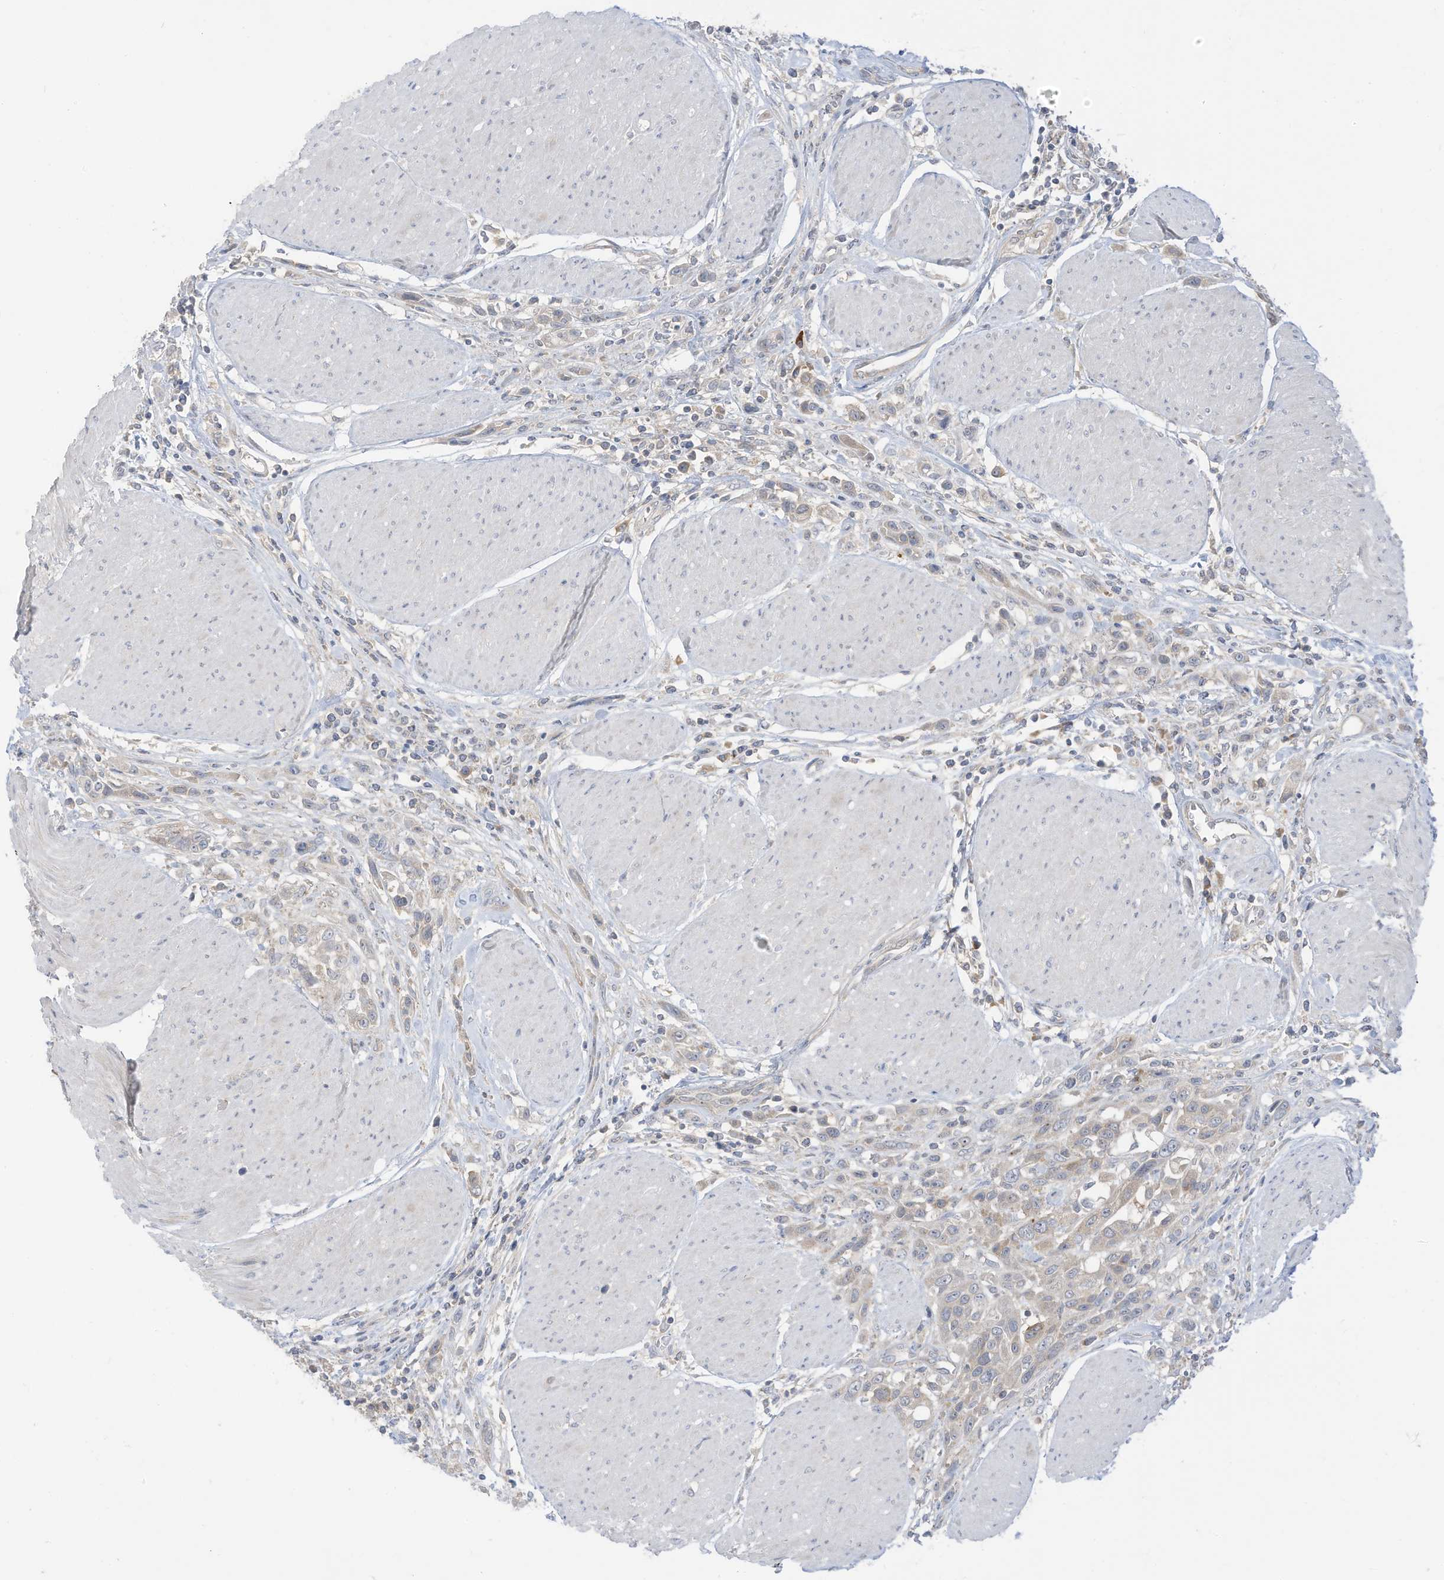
{"staining": {"intensity": "negative", "quantity": "none", "location": "none"}, "tissue": "urothelial cancer", "cell_type": "Tumor cells", "image_type": "cancer", "snomed": [{"axis": "morphology", "description": "Urothelial carcinoma, High grade"}, {"axis": "topography", "description": "Urinary bladder"}], "caption": "This is an immunohistochemistry (IHC) histopathology image of human urothelial carcinoma (high-grade). There is no staining in tumor cells.", "gene": "LRRN2", "patient": {"sex": "male", "age": 50}}